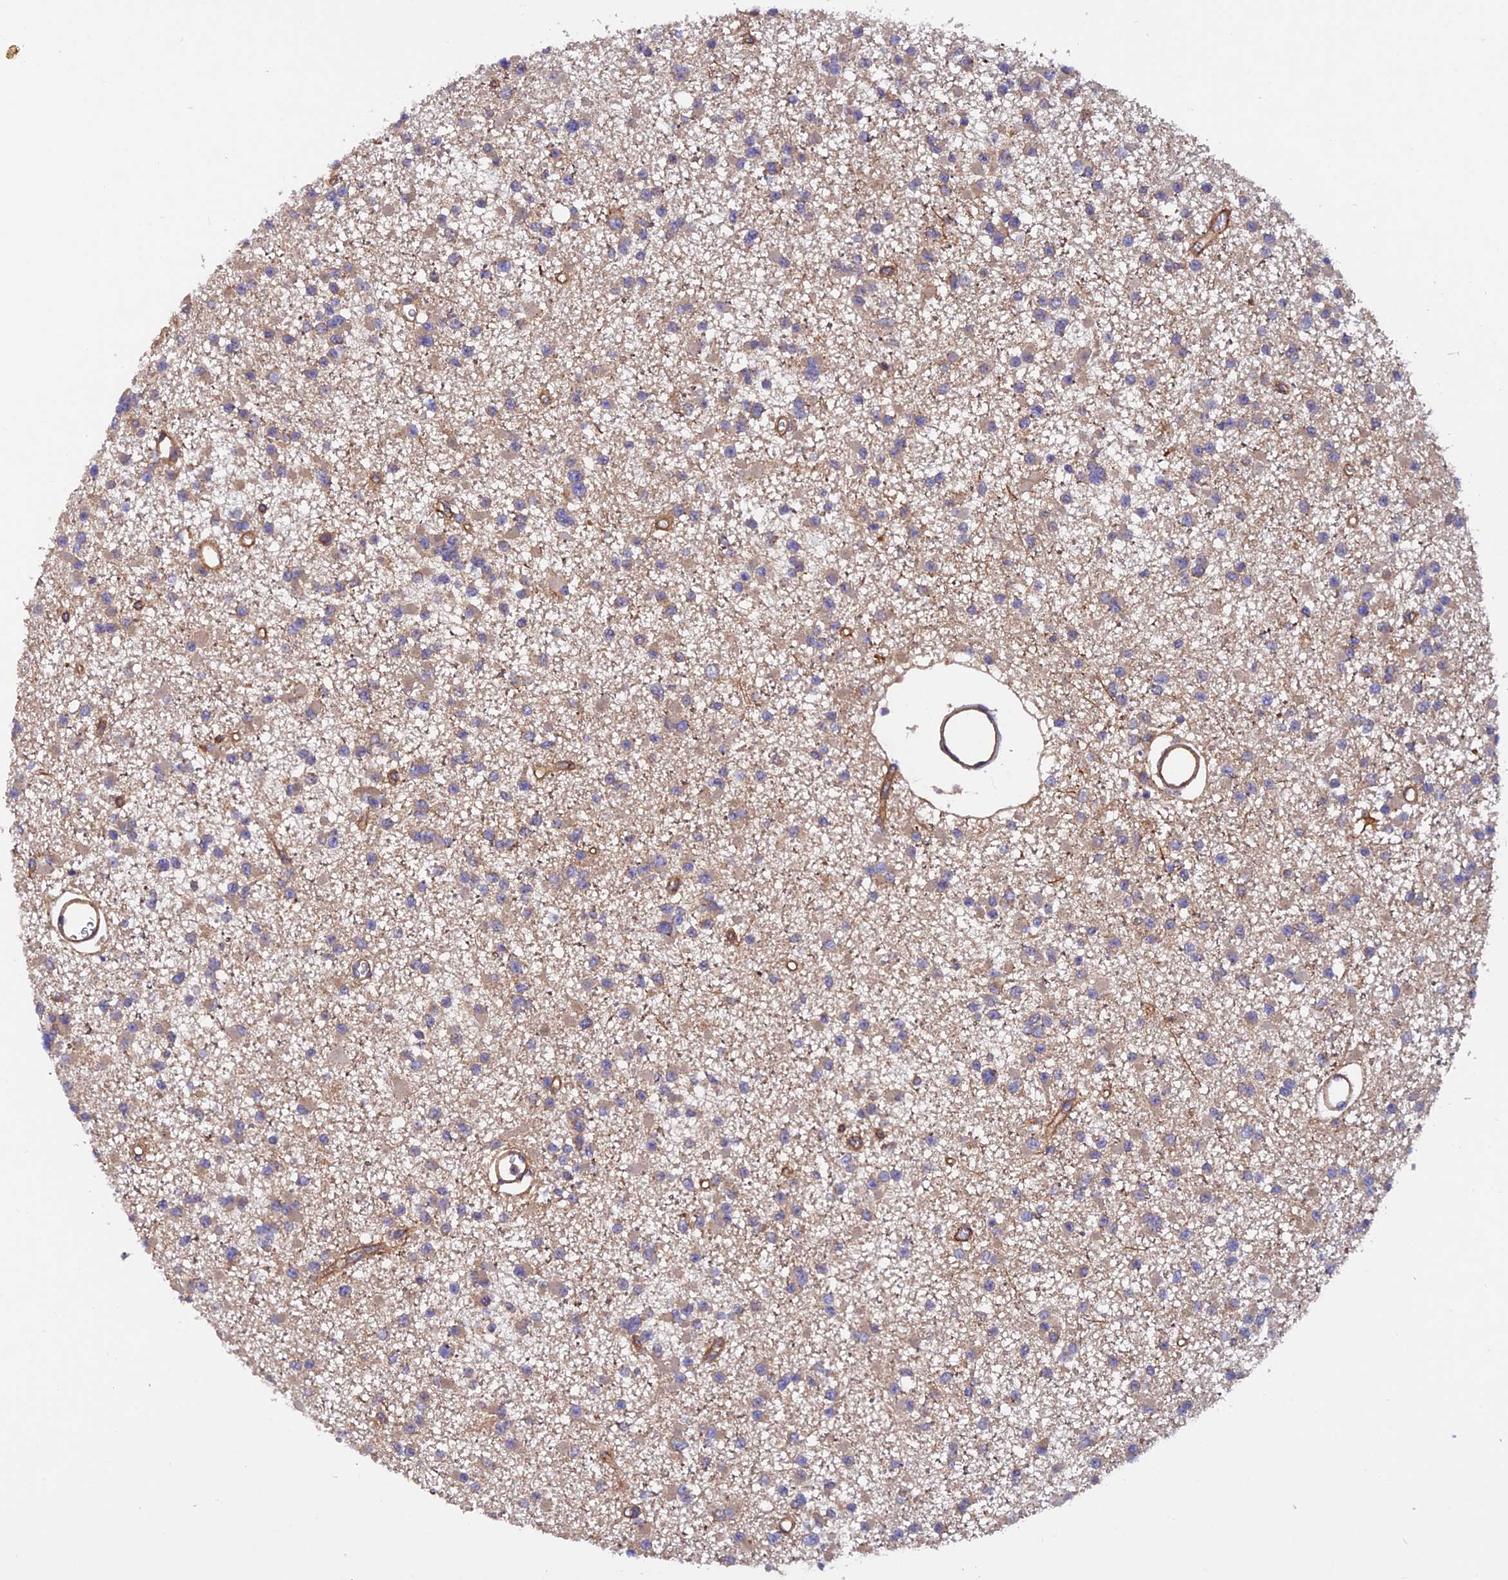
{"staining": {"intensity": "moderate", "quantity": ">75%", "location": "cytoplasmic/membranous"}, "tissue": "glioma", "cell_type": "Tumor cells", "image_type": "cancer", "snomed": [{"axis": "morphology", "description": "Glioma, malignant, Low grade"}, {"axis": "topography", "description": "Brain"}], "caption": "The histopathology image reveals staining of glioma, revealing moderate cytoplasmic/membranous protein staining (brown color) within tumor cells.", "gene": "ADAMTS15", "patient": {"sex": "female", "age": 22}}